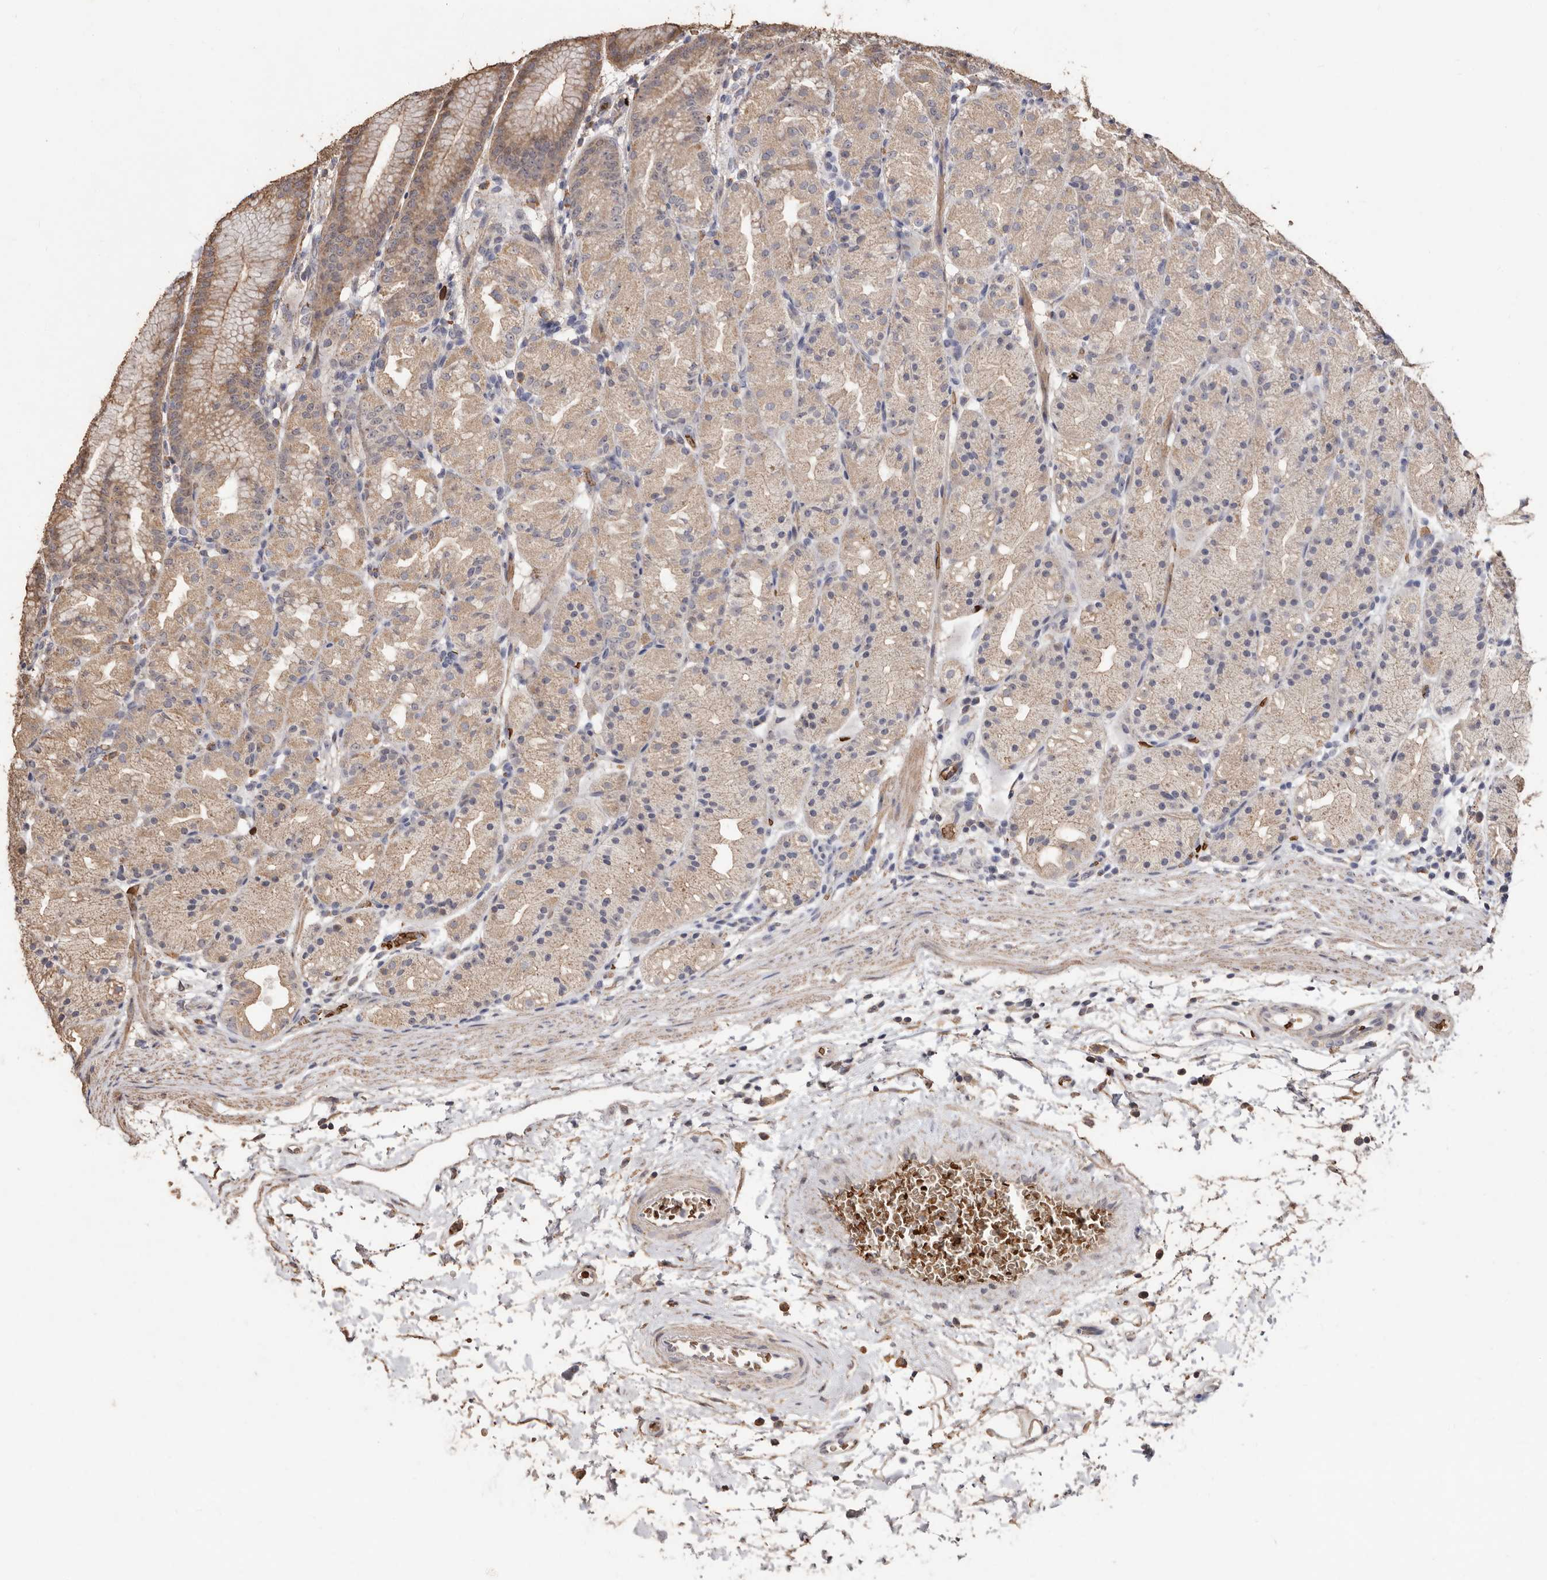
{"staining": {"intensity": "weak", "quantity": "25%-75%", "location": "cytoplasmic/membranous"}, "tissue": "stomach", "cell_type": "Glandular cells", "image_type": "normal", "snomed": [{"axis": "morphology", "description": "Normal tissue, NOS"}, {"axis": "topography", "description": "Stomach, upper"}], "caption": "Immunohistochemistry histopathology image of normal stomach: human stomach stained using immunohistochemistry exhibits low levels of weak protein expression localized specifically in the cytoplasmic/membranous of glandular cells, appearing as a cytoplasmic/membranous brown color.", "gene": "GRAMD2A", "patient": {"sex": "male", "age": 48}}